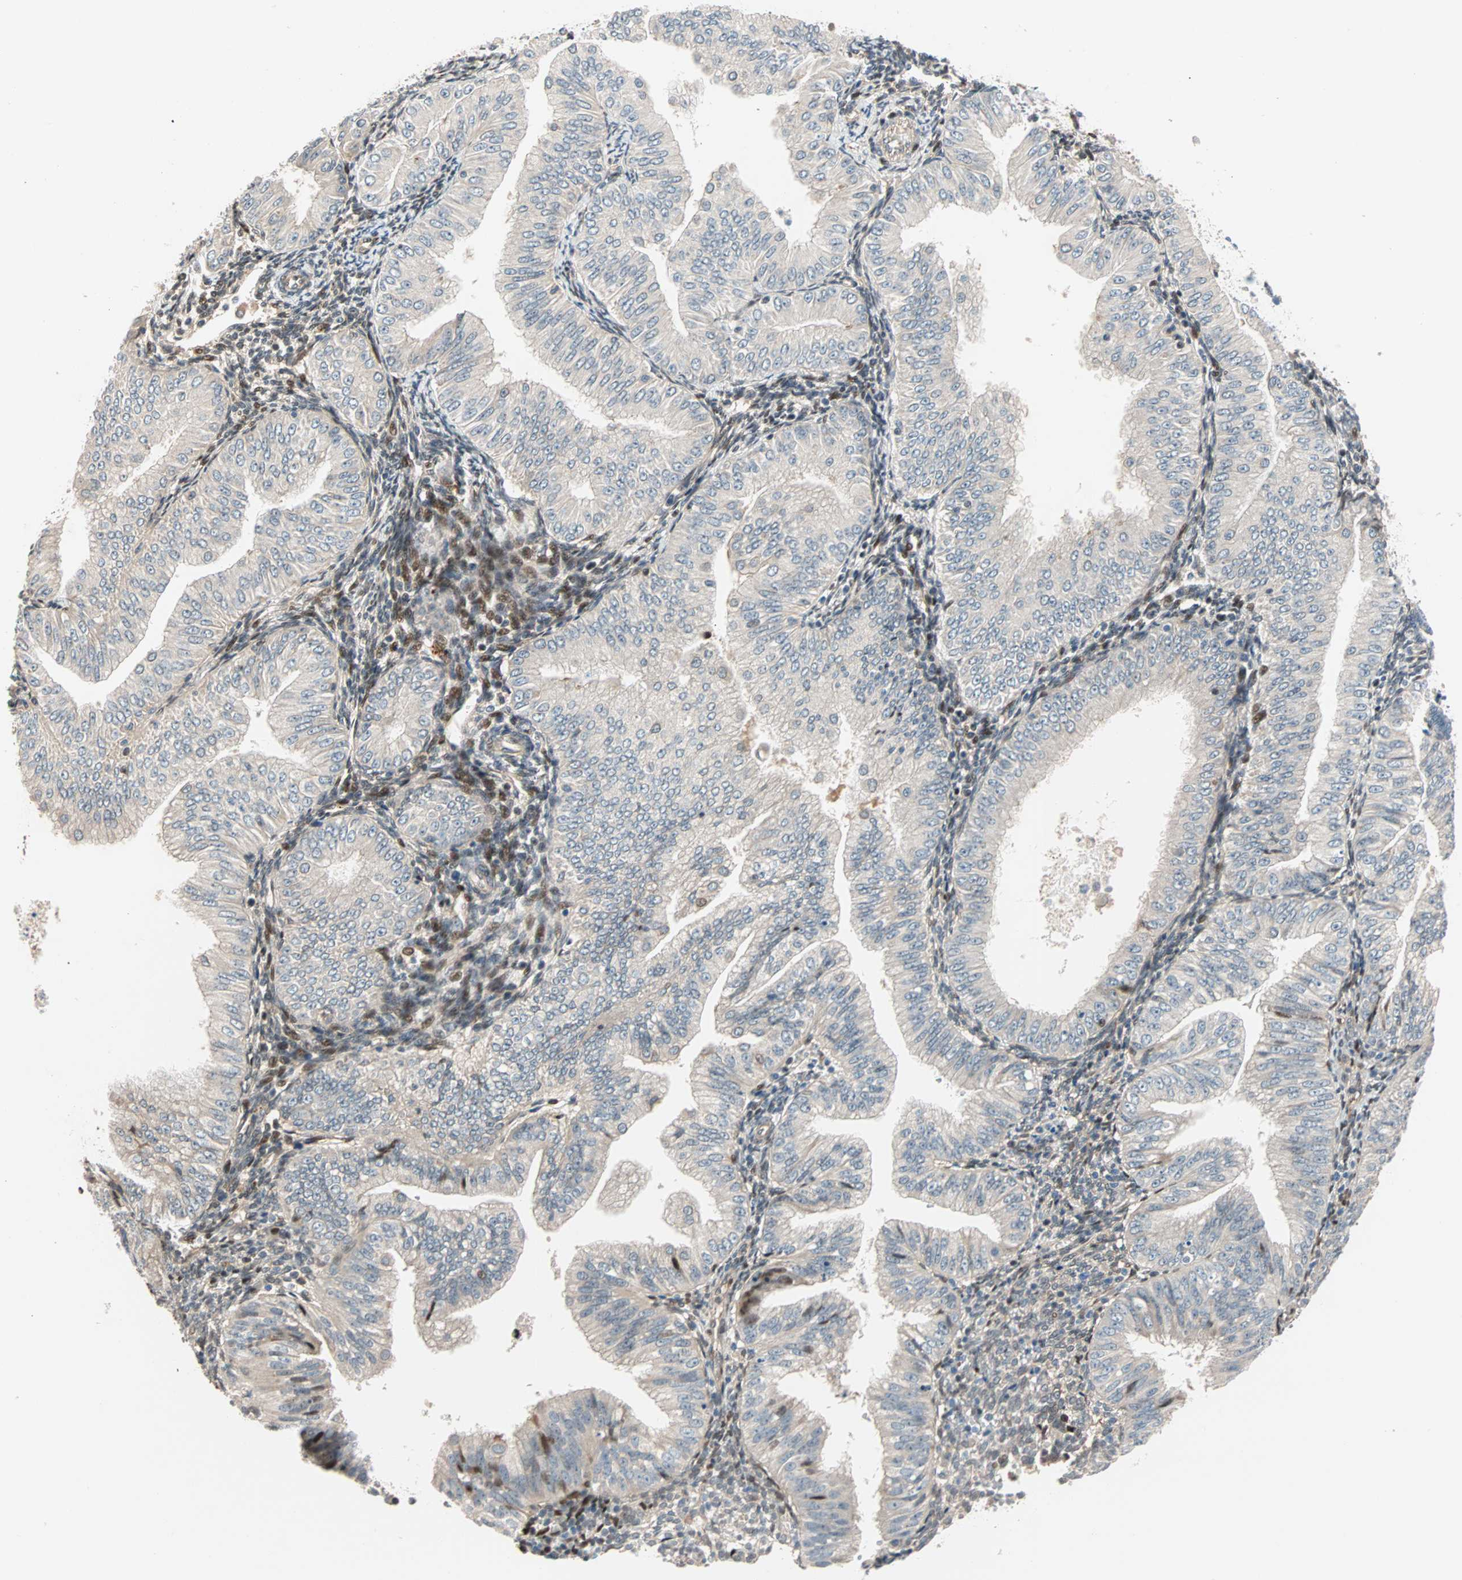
{"staining": {"intensity": "weak", "quantity": ">75%", "location": "cytoplasmic/membranous"}, "tissue": "endometrial cancer", "cell_type": "Tumor cells", "image_type": "cancer", "snomed": [{"axis": "morphology", "description": "Normal tissue, NOS"}, {"axis": "morphology", "description": "Adenocarcinoma, NOS"}, {"axis": "topography", "description": "Endometrium"}], "caption": "Endometrial cancer was stained to show a protein in brown. There is low levels of weak cytoplasmic/membranous staining in approximately >75% of tumor cells.", "gene": "HECW1", "patient": {"sex": "female", "age": 53}}